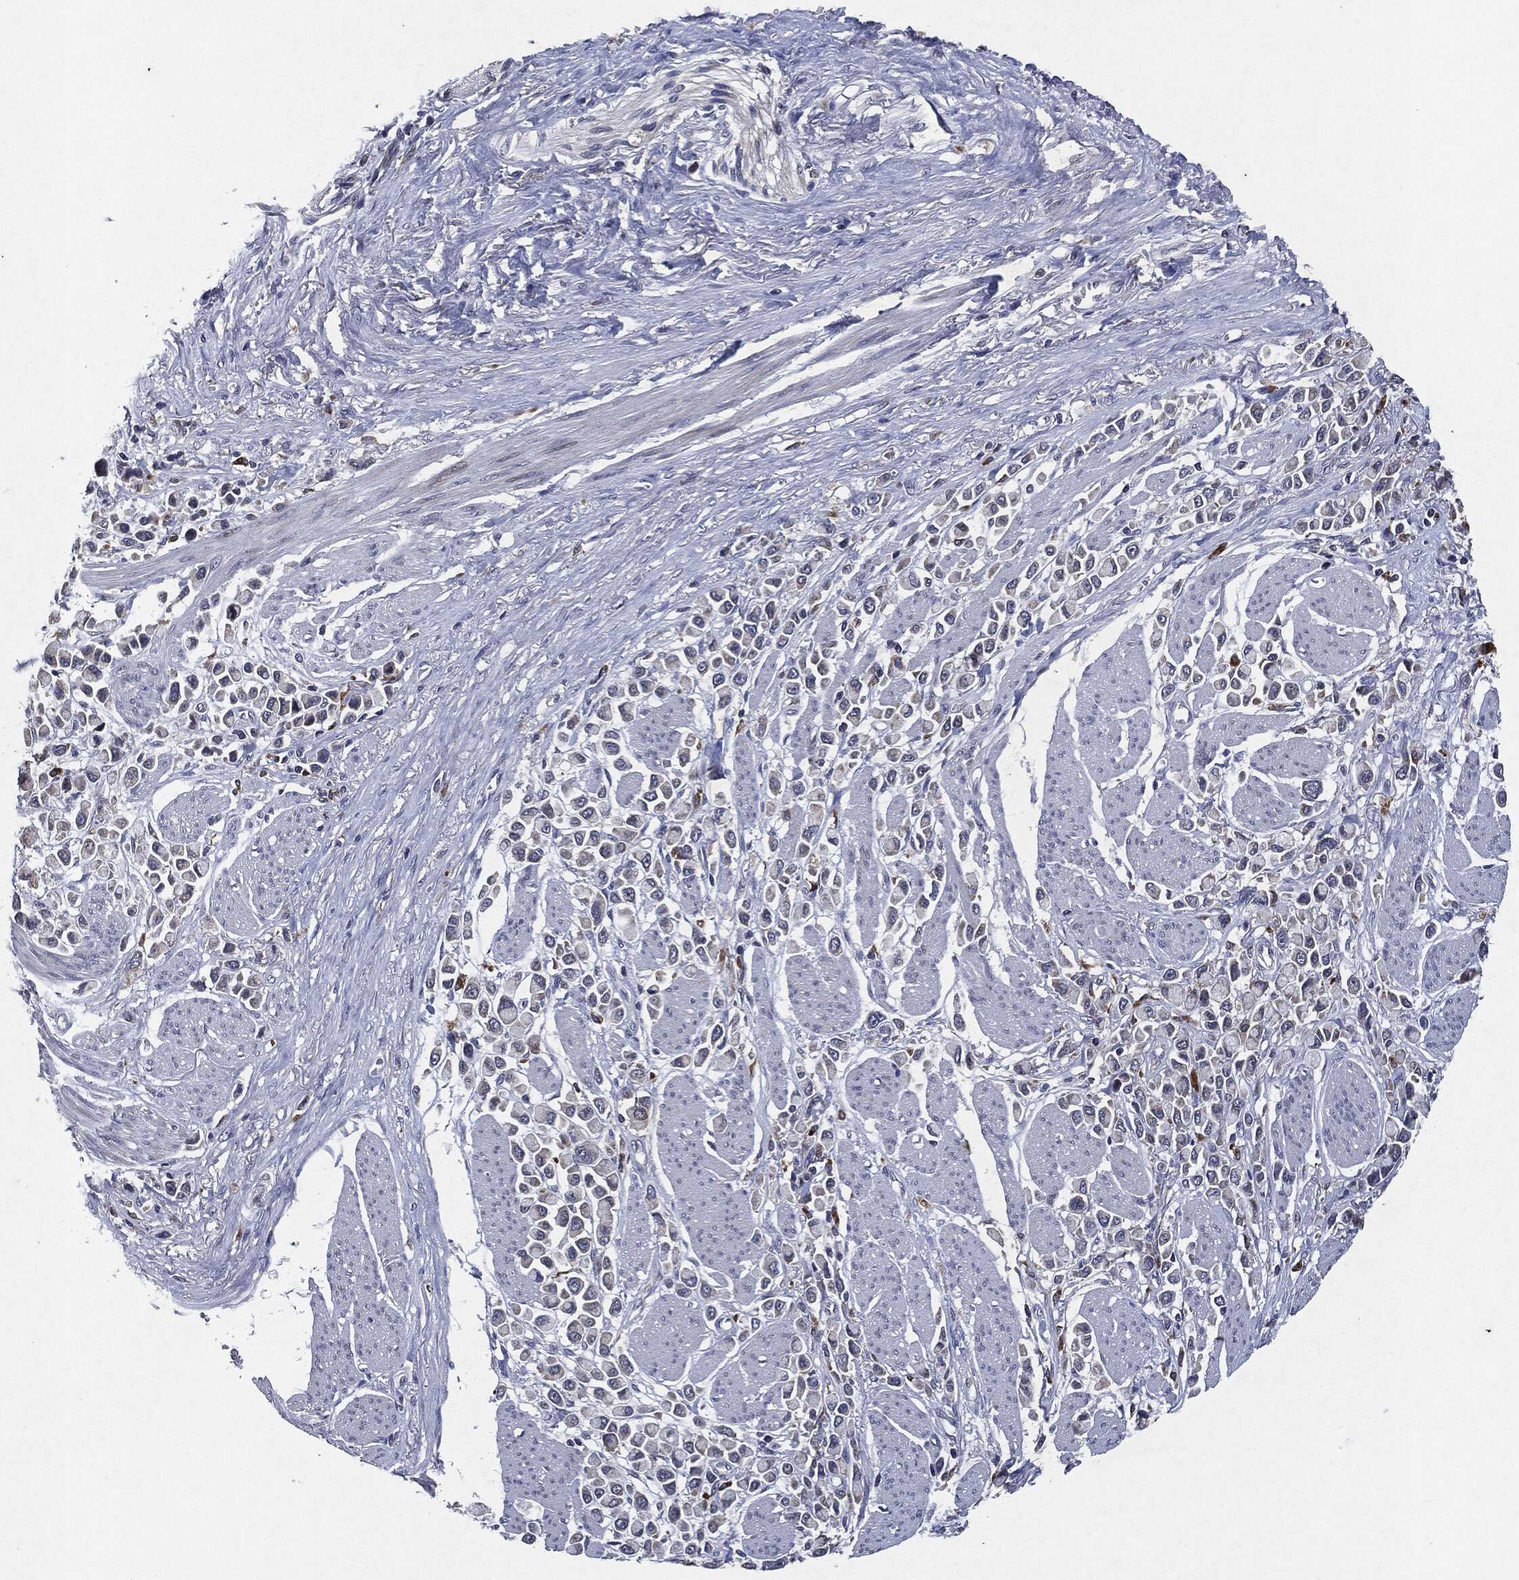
{"staining": {"intensity": "weak", "quantity": "<25%", "location": "cytoplasmic/membranous"}, "tissue": "stomach cancer", "cell_type": "Tumor cells", "image_type": "cancer", "snomed": [{"axis": "morphology", "description": "Adenocarcinoma, NOS"}, {"axis": "topography", "description": "Stomach"}], "caption": "High power microscopy photomicrograph of an immunohistochemistry (IHC) image of stomach cancer, revealing no significant positivity in tumor cells.", "gene": "SLC31A2", "patient": {"sex": "female", "age": 81}}